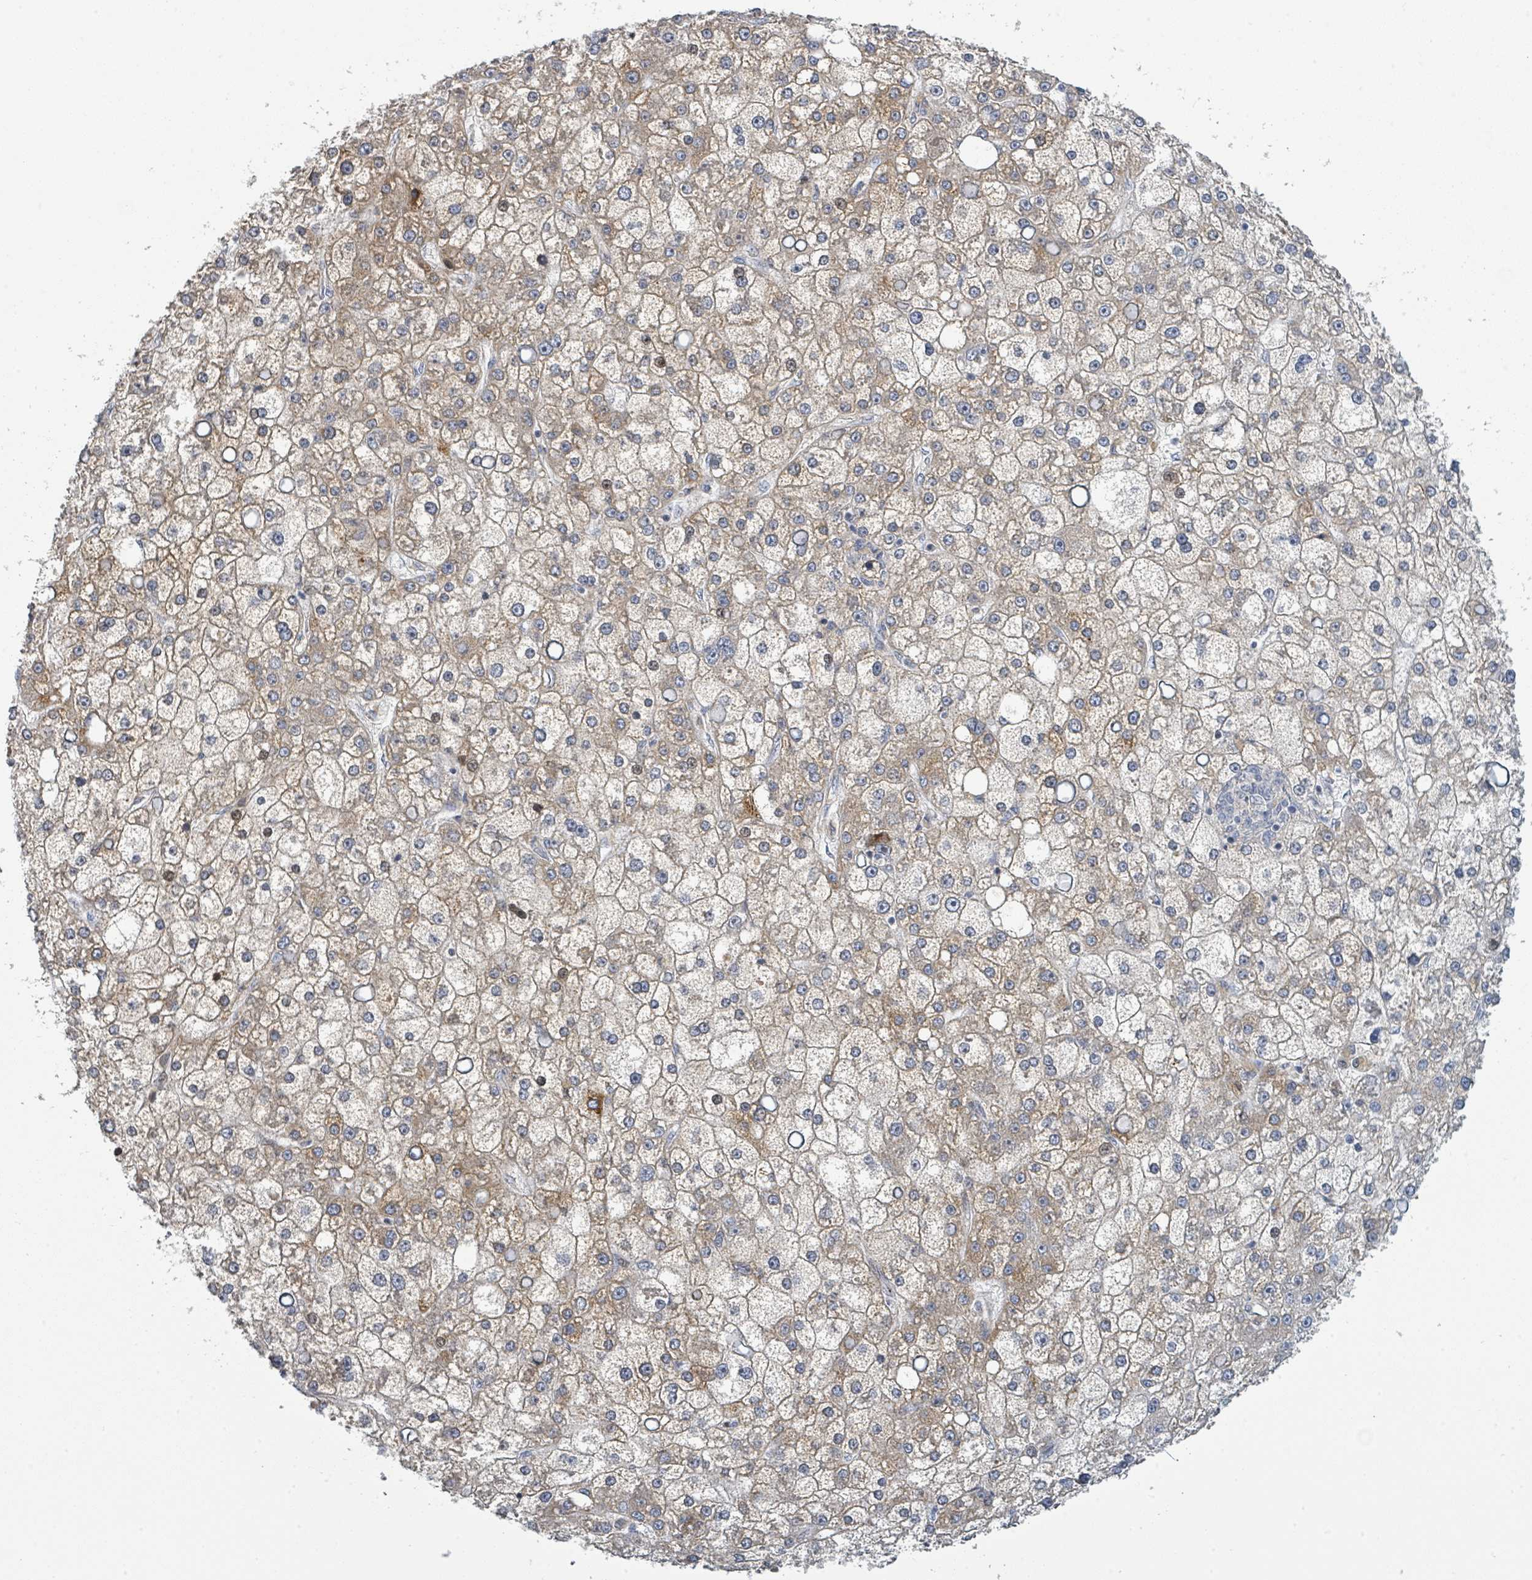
{"staining": {"intensity": "weak", "quantity": ">75%", "location": "cytoplasmic/membranous"}, "tissue": "liver cancer", "cell_type": "Tumor cells", "image_type": "cancer", "snomed": [{"axis": "morphology", "description": "Carcinoma, Hepatocellular, NOS"}, {"axis": "topography", "description": "Liver"}], "caption": "Tumor cells display low levels of weak cytoplasmic/membranous positivity in about >75% of cells in liver cancer (hepatocellular carcinoma).", "gene": "CFAP210", "patient": {"sex": "male", "age": 67}}